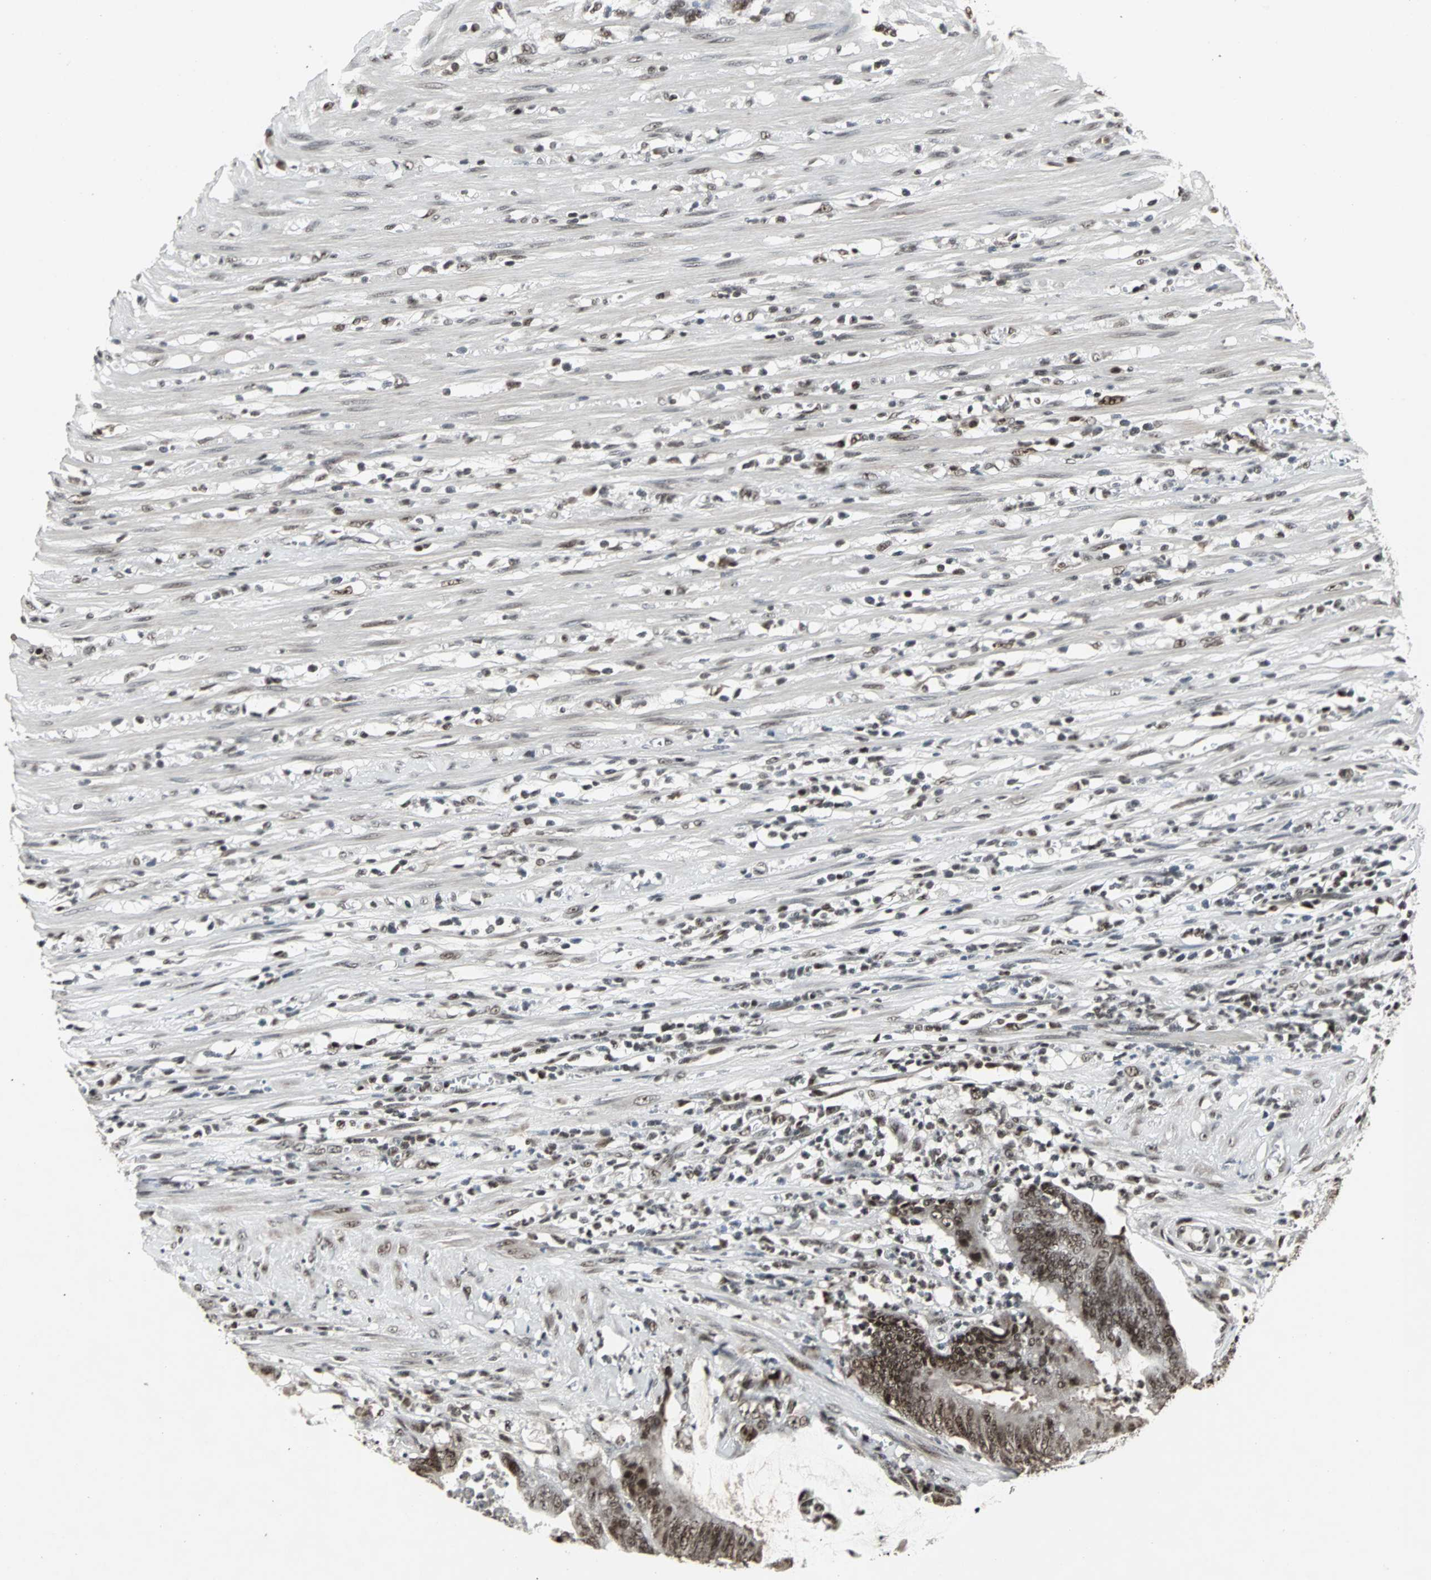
{"staining": {"intensity": "strong", "quantity": ">75%", "location": "nuclear"}, "tissue": "colorectal cancer", "cell_type": "Tumor cells", "image_type": "cancer", "snomed": [{"axis": "morphology", "description": "Adenocarcinoma, NOS"}, {"axis": "topography", "description": "Rectum"}], "caption": "Strong nuclear positivity for a protein is identified in approximately >75% of tumor cells of adenocarcinoma (colorectal) using IHC.", "gene": "PNKP", "patient": {"sex": "female", "age": 66}}